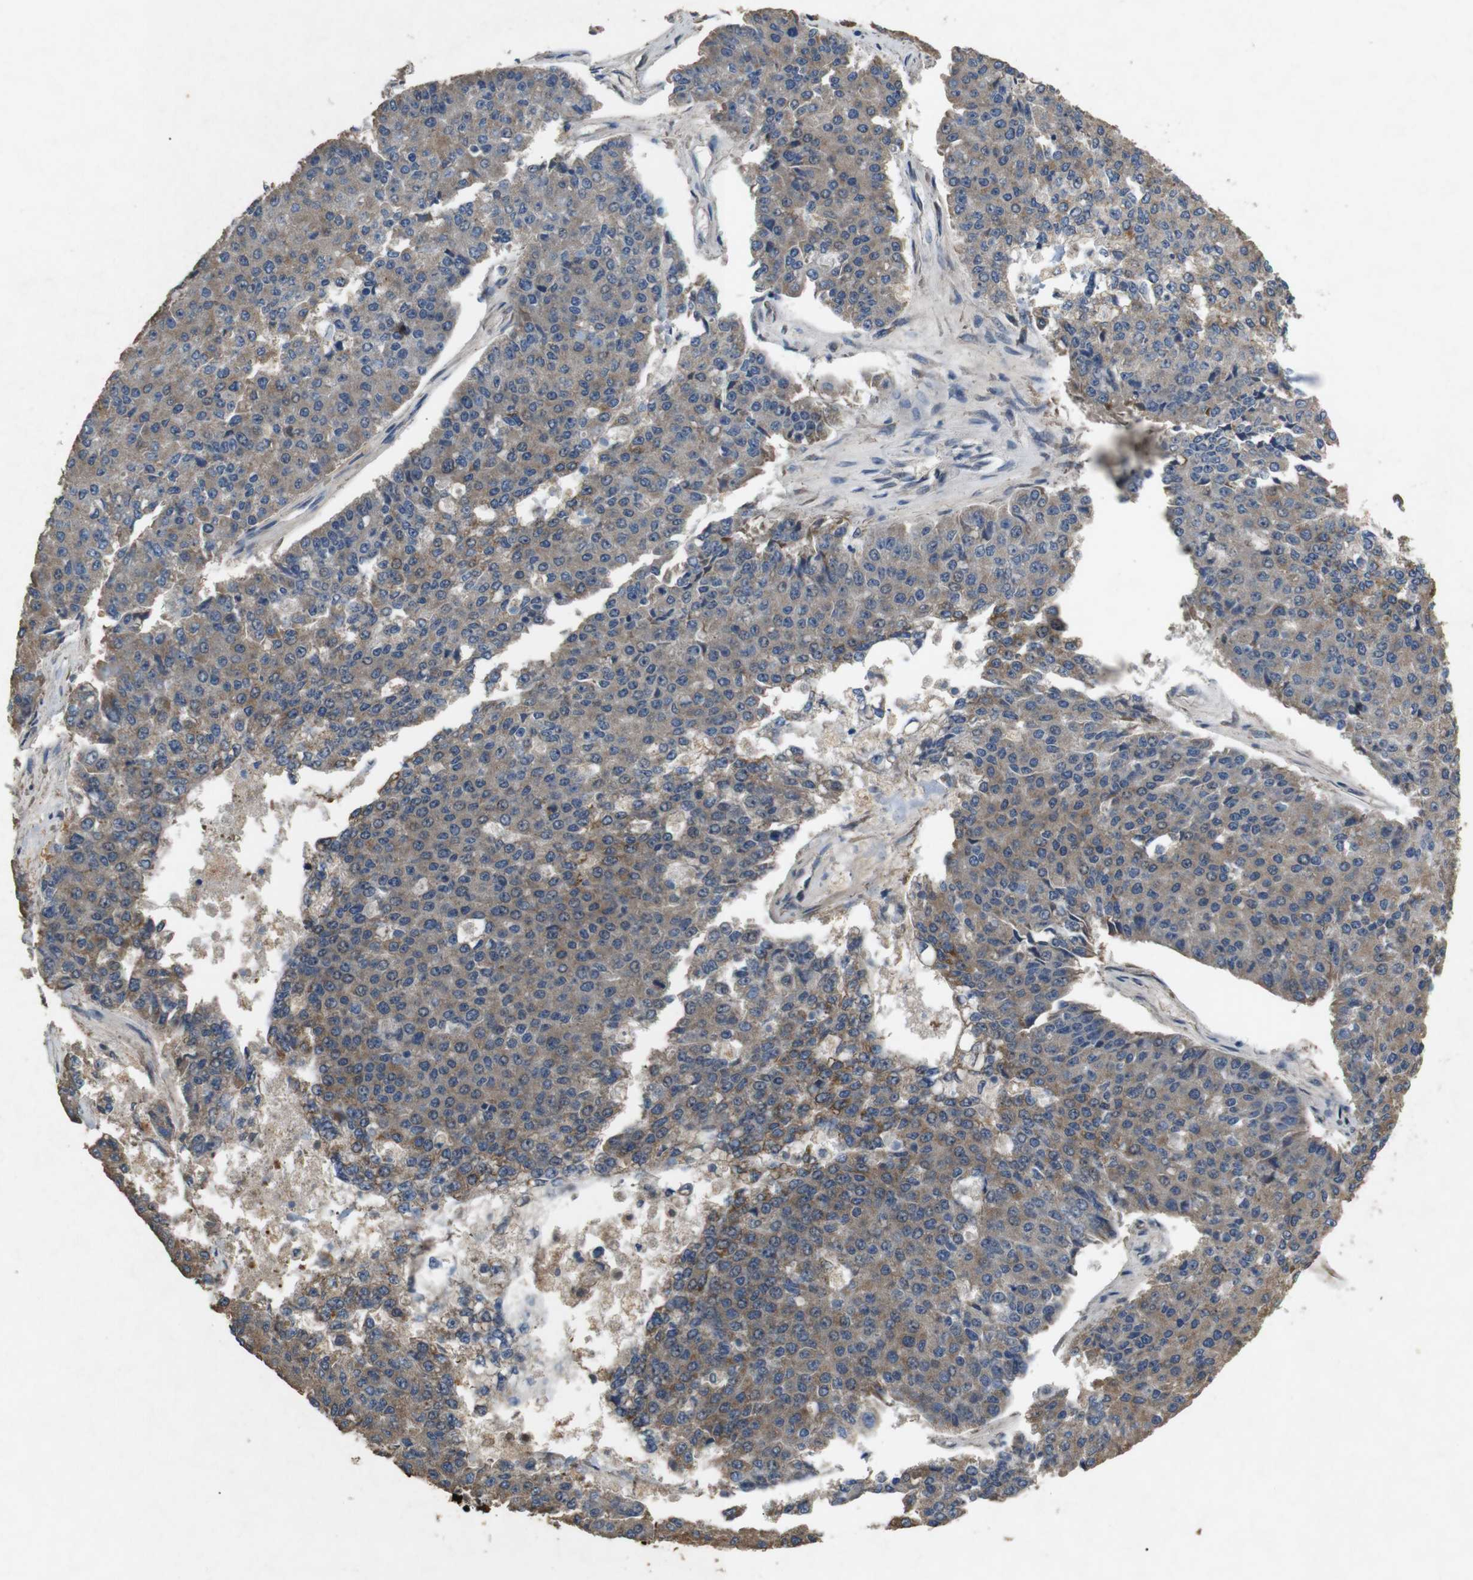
{"staining": {"intensity": "moderate", "quantity": ">75%", "location": "cytoplasmic/membranous"}, "tissue": "pancreatic cancer", "cell_type": "Tumor cells", "image_type": "cancer", "snomed": [{"axis": "morphology", "description": "Adenocarcinoma, NOS"}, {"axis": "topography", "description": "Pancreas"}], "caption": "Brown immunohistochemical staining in human pancreatic adenocarcinoma shows moderate cytoplasmic/membranous staining in approximately >75% of tumor cells.", "gene": "BNIP3", "patient": {"sex": "male", "age": 50}}